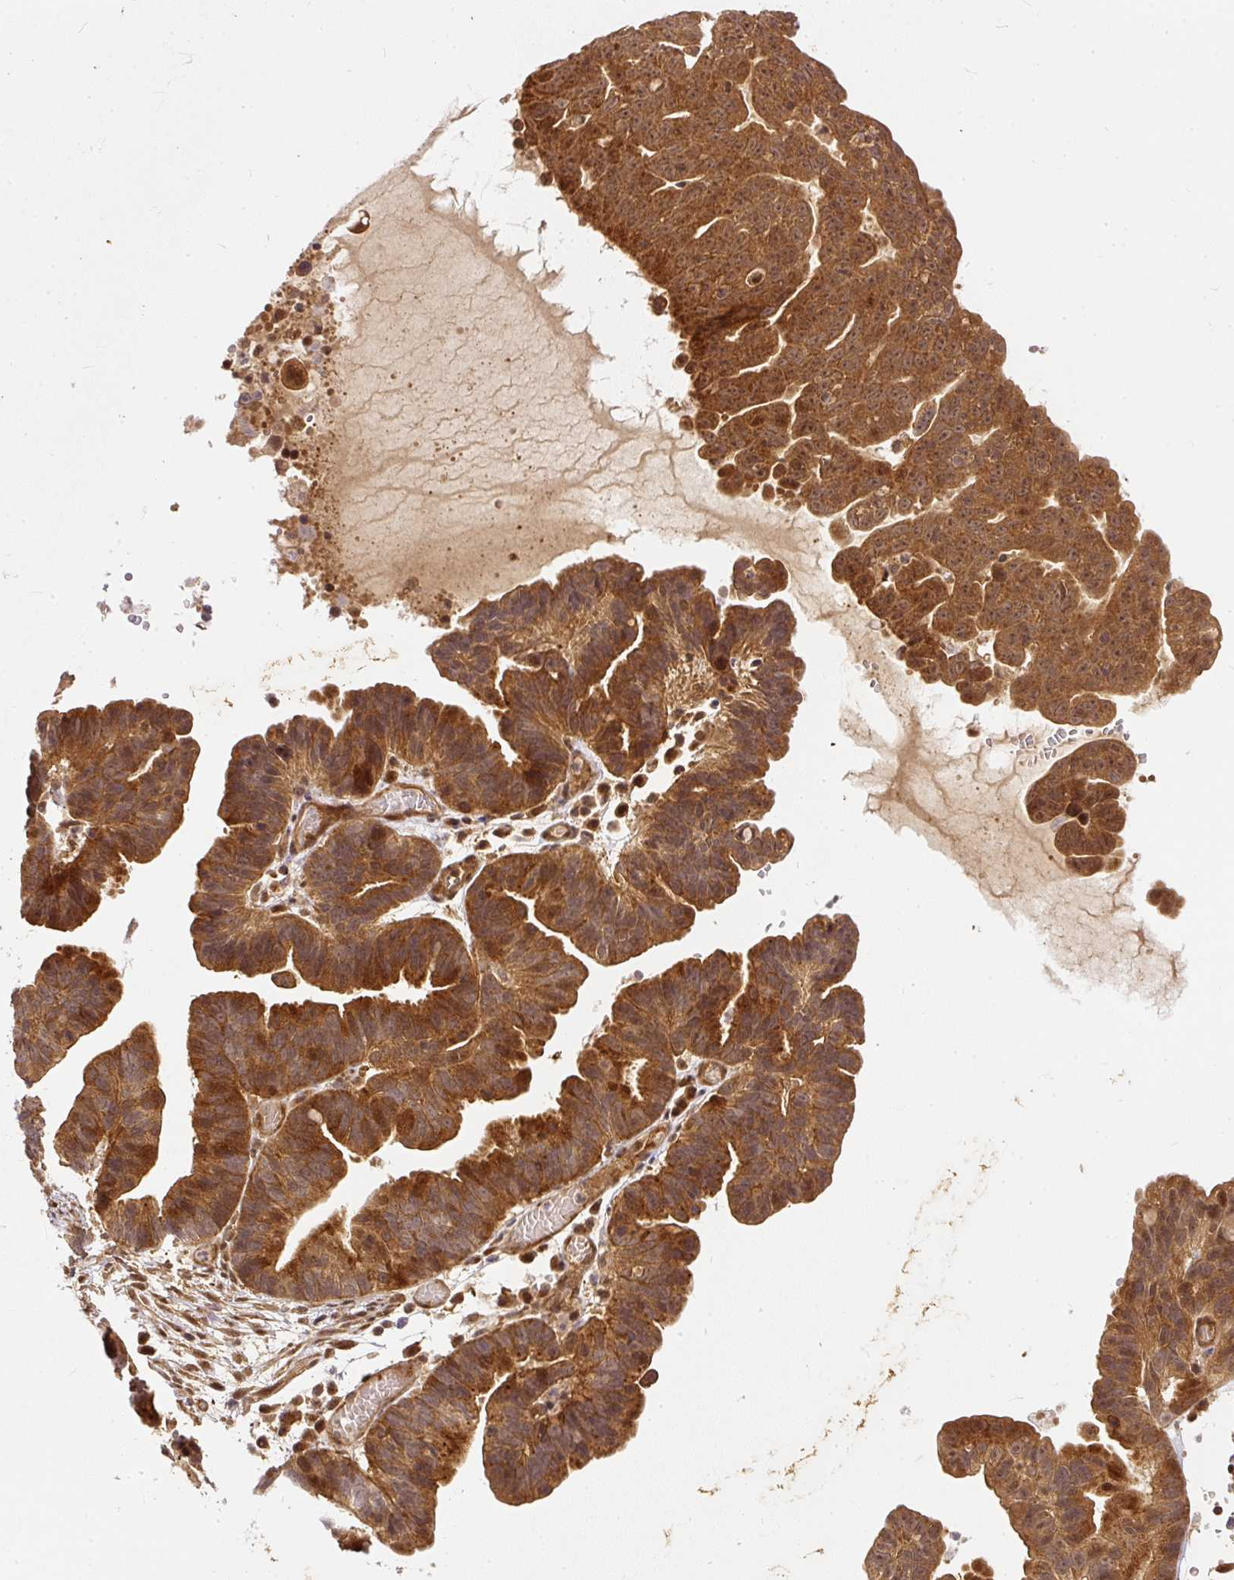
{"staining": {"intensity": "moderate", "quantity": ">75%", "location": "cytoplasmic/membranous,nuclear"}, "tissue": "ovarian cancer", "cell_type": "Tumor cells", "image_type": "cancer", "snomed": [{"axis": "morphology", "description": "Cystadenocarcinoma, serous, NOS"}, {"axis": "topography", "description": "Ovary"}], "caption": "Serous cystadenocarcinoma (ovarian) stained with DAB immunohistochemistry (IHC) exhibits medium levels of moderate cytoplasmic/membranous and nuclear expression in about >75% of tumor cells.", "gene": "PSMD1", "patient": {"sex": "female", "age": 56}}